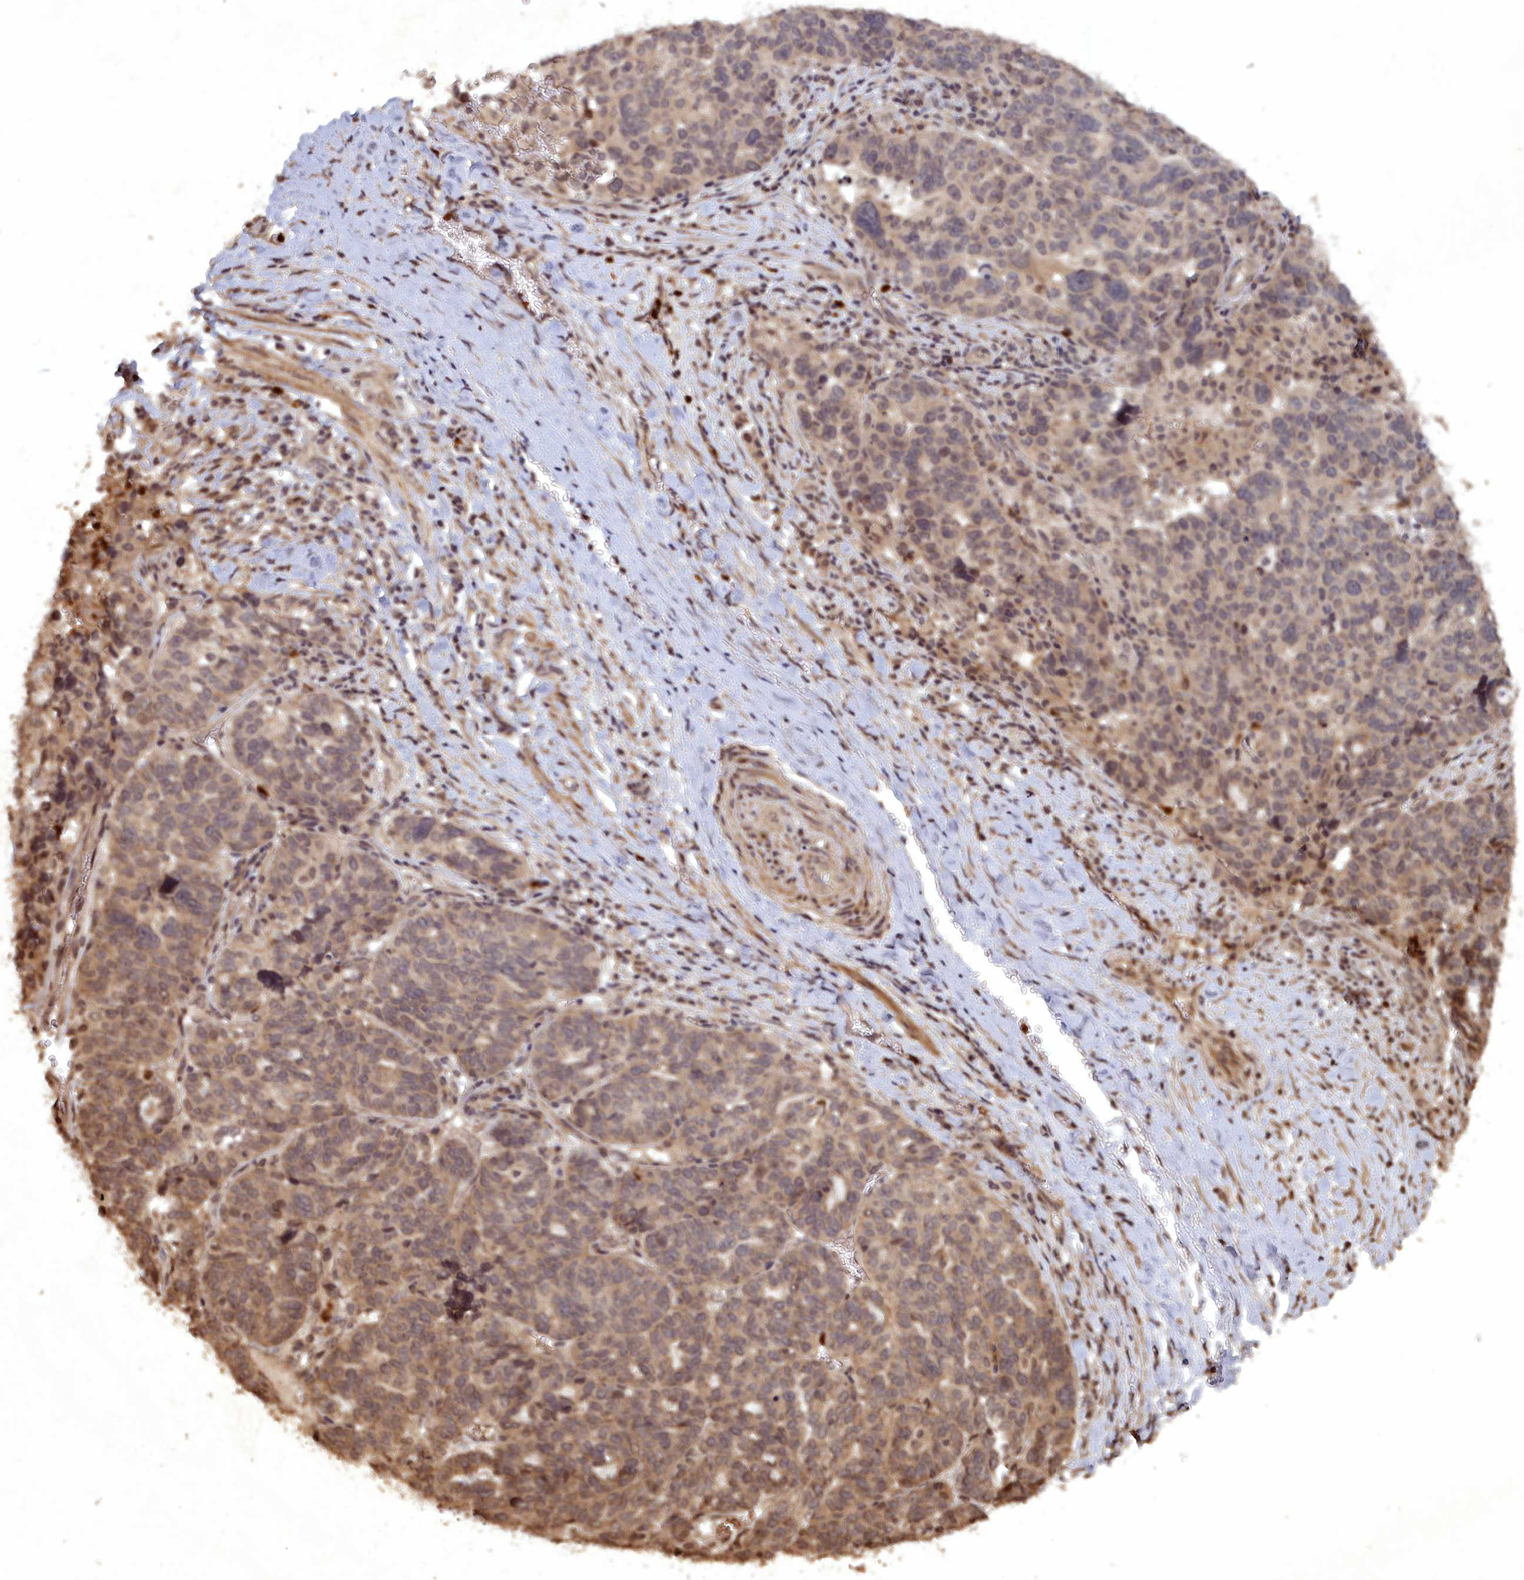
{"staining": {"intensity": "moderate", "quantity": "25%-75%", "location": "cytoplasmic/membranous,nuclear"}, "tissue": "ovarian cancer", "cell_type": "Tumor cells", "image_type": "cancer", "snomed": [{"axis": "morphology", "description": "Cystadenocarcinoma, serous, NOS"}, {"axis": "topography", "description": "Ovary"}], "caption": "Protein staining of serous cystadenocarcinoma (ovarian) tissue displays moderate cytoplasmic/membranous and nuclear positivity in about 25%-75% of tumor cells.", "gene": "SRMS", "patient": {"sex": "female", "age": 59}}